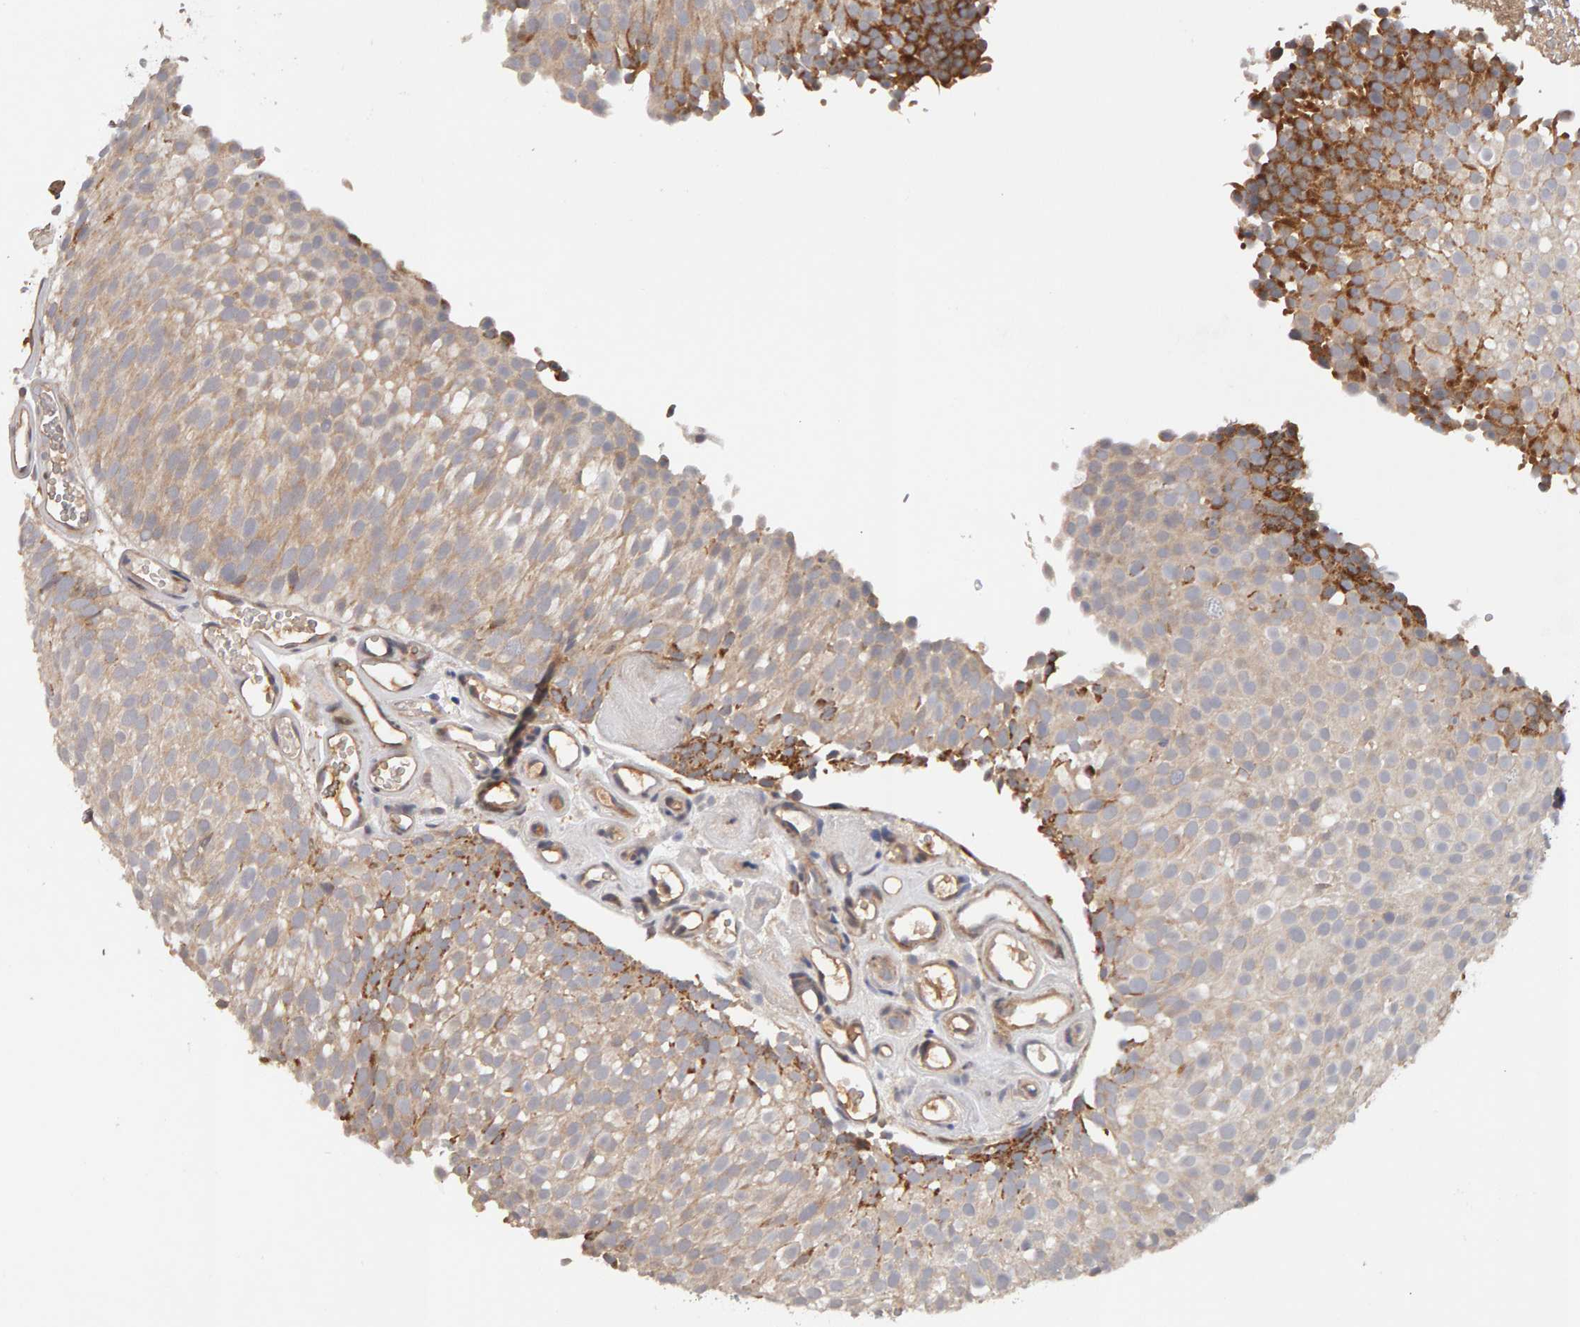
{"staining": {"intensity": "strong", "quantity": "<25%", "location": "cytoplasmic/membranous"}, "tissue": "urothelial cancer", "cell_type": "Tumor cells", "image_type": "cancer", "snomed": [{"axis": "morphology", "description": "Urothelial carcinoma, Low grade"}, {"axis": "topography", "description": "Urinary bladder"}], "caption": "This photomicrograph shows immunohistochemistry staining of urothelial cancer, with medium strong cytoplasmic/membranous expression in about <25% of tumor cells.", "gene": "NUDCD1", "patient": {"sex": "male", "age": 78}}